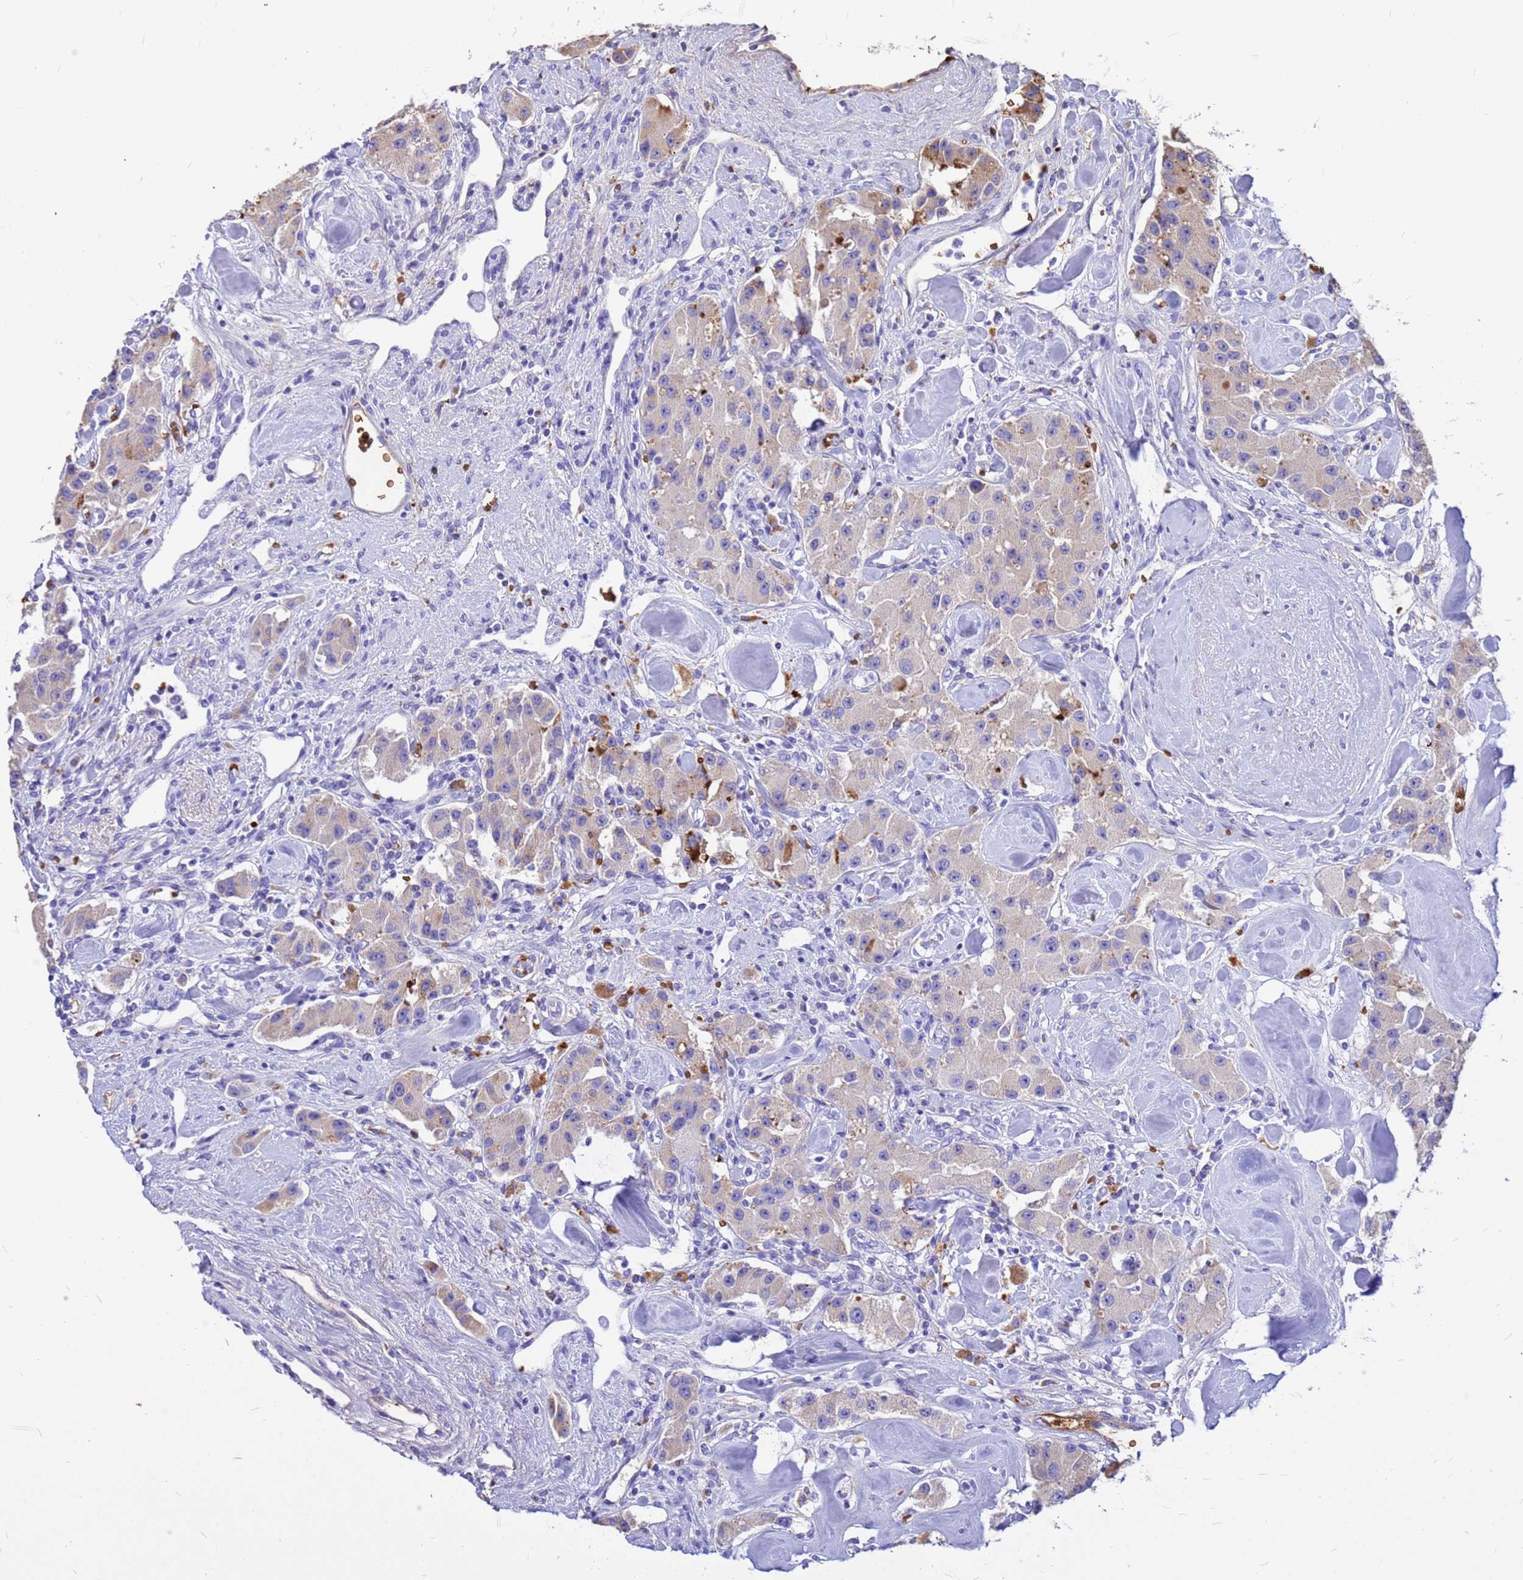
{"staining": {"intensity": "weak", "quantity": "<25%", "location": "cytoplasmic/membranous"}, "tissue": "carcinoid", "cell_type": "Tumor cells", "image_type": "cancer", "snomed": [{"axis": "morphology", "description": "Carcinoid, malignant, NOS"}, {"axis": "topography", "description": "Pancreas"}], "caption": "DAB immunohistochemical staining of carcinoid reveals no significant positivity in tumor cells. (DAB immunohistochemistry, high magnification).", "gene": "HBA2", "patient": {"sex": "male", "age": 41}}